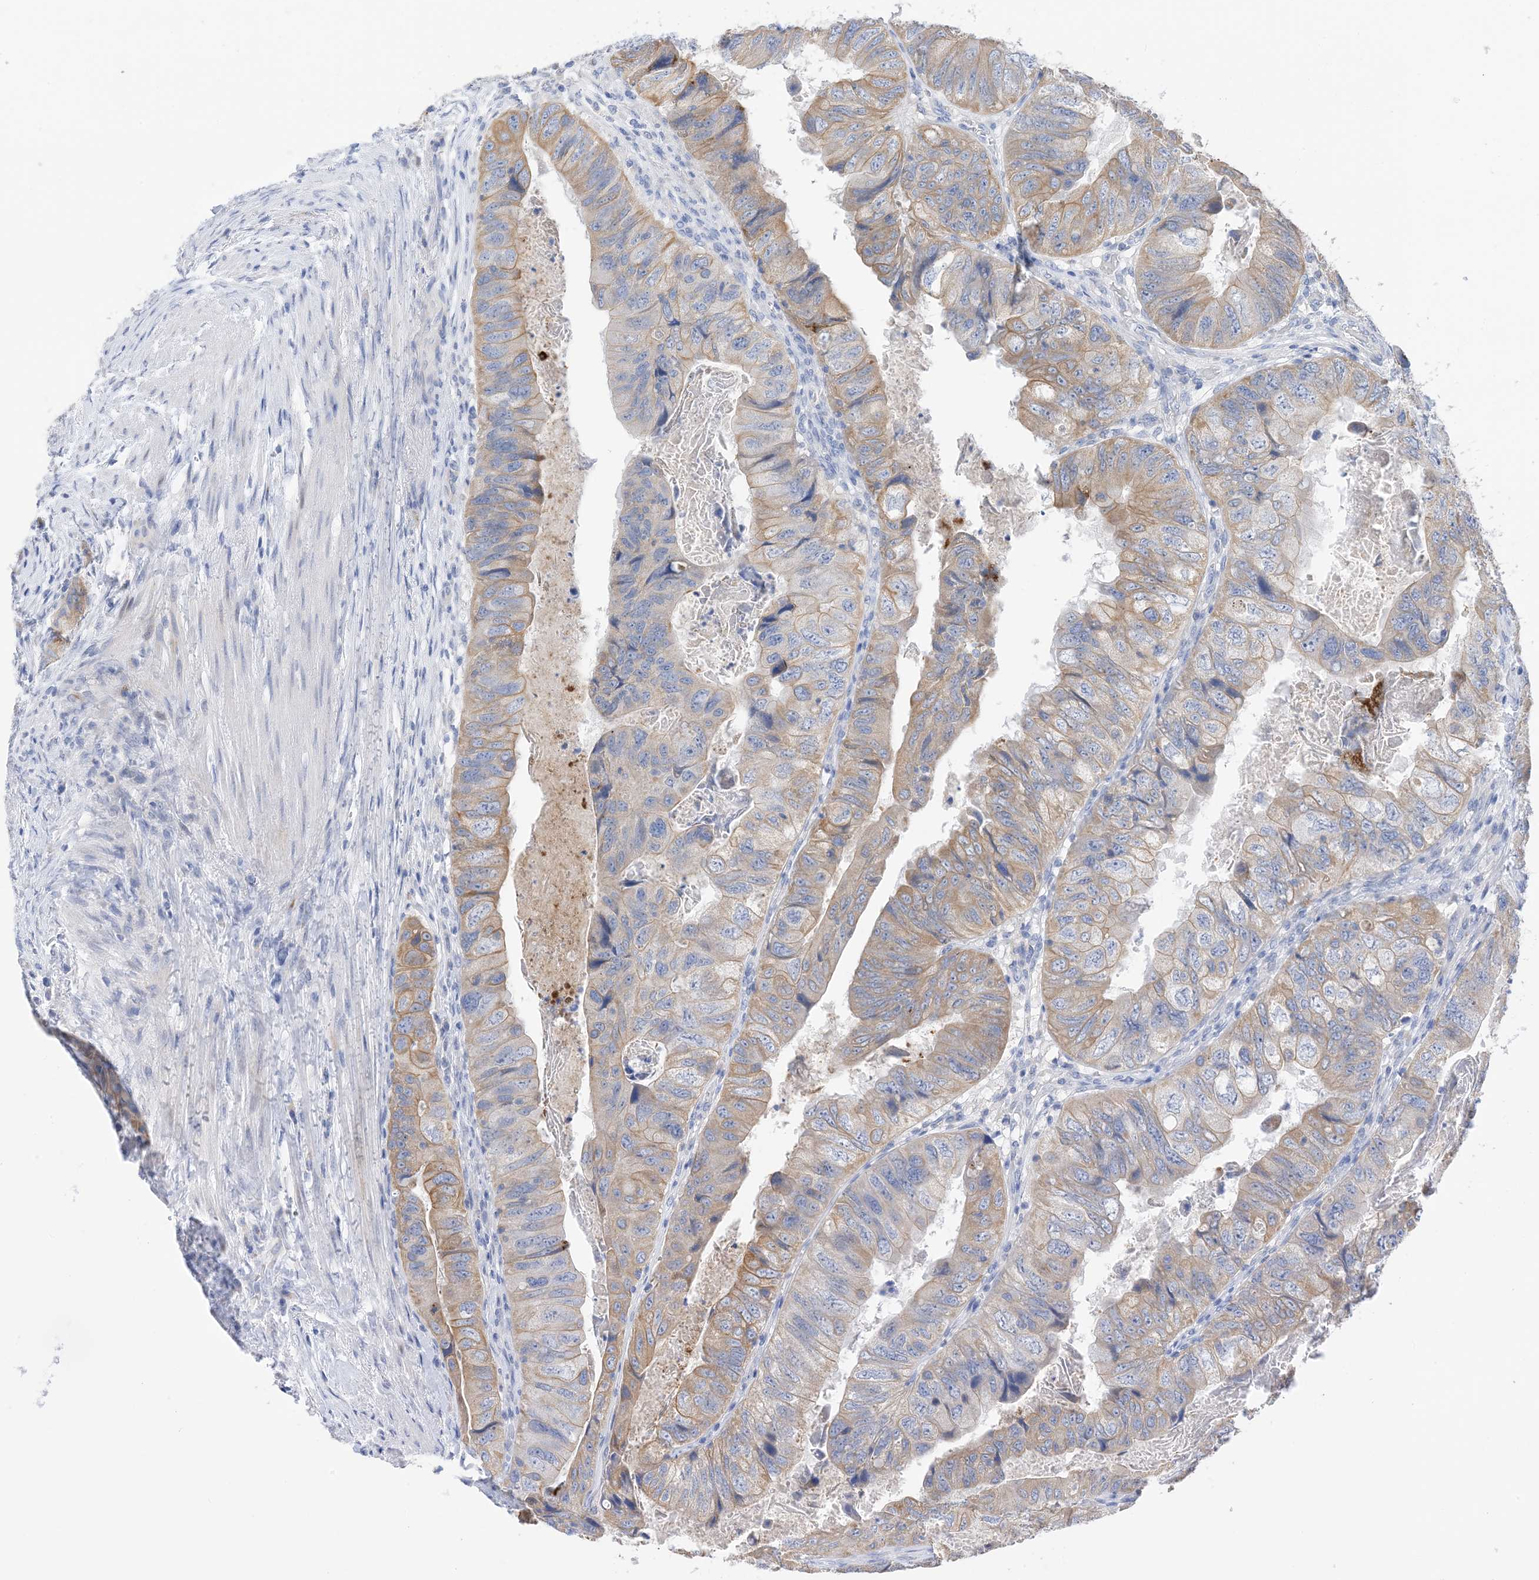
{"staining": {"intensity": "moderate", "quantity": "25%-75%", "location": "cytoplasmic/membranous"}, "tissue": "colorectal cancer", "cell_type": "Tumor cells", "image_type": "cancer", "snomed": [{"axis": "morphology", "description": "Adenocarcinoma, NOS"}, {"axis": "topography", "description": "Rectum"}], "caption": "Colorectal cancer (adenocarcinoma) stained for a protein (brown) shows moderate cytoplasmic/membranous positive positivity in approximately 25%-75% of tumor cells.", "gene": "PLK4", "patient": {"sex": "male", "age": 63}}